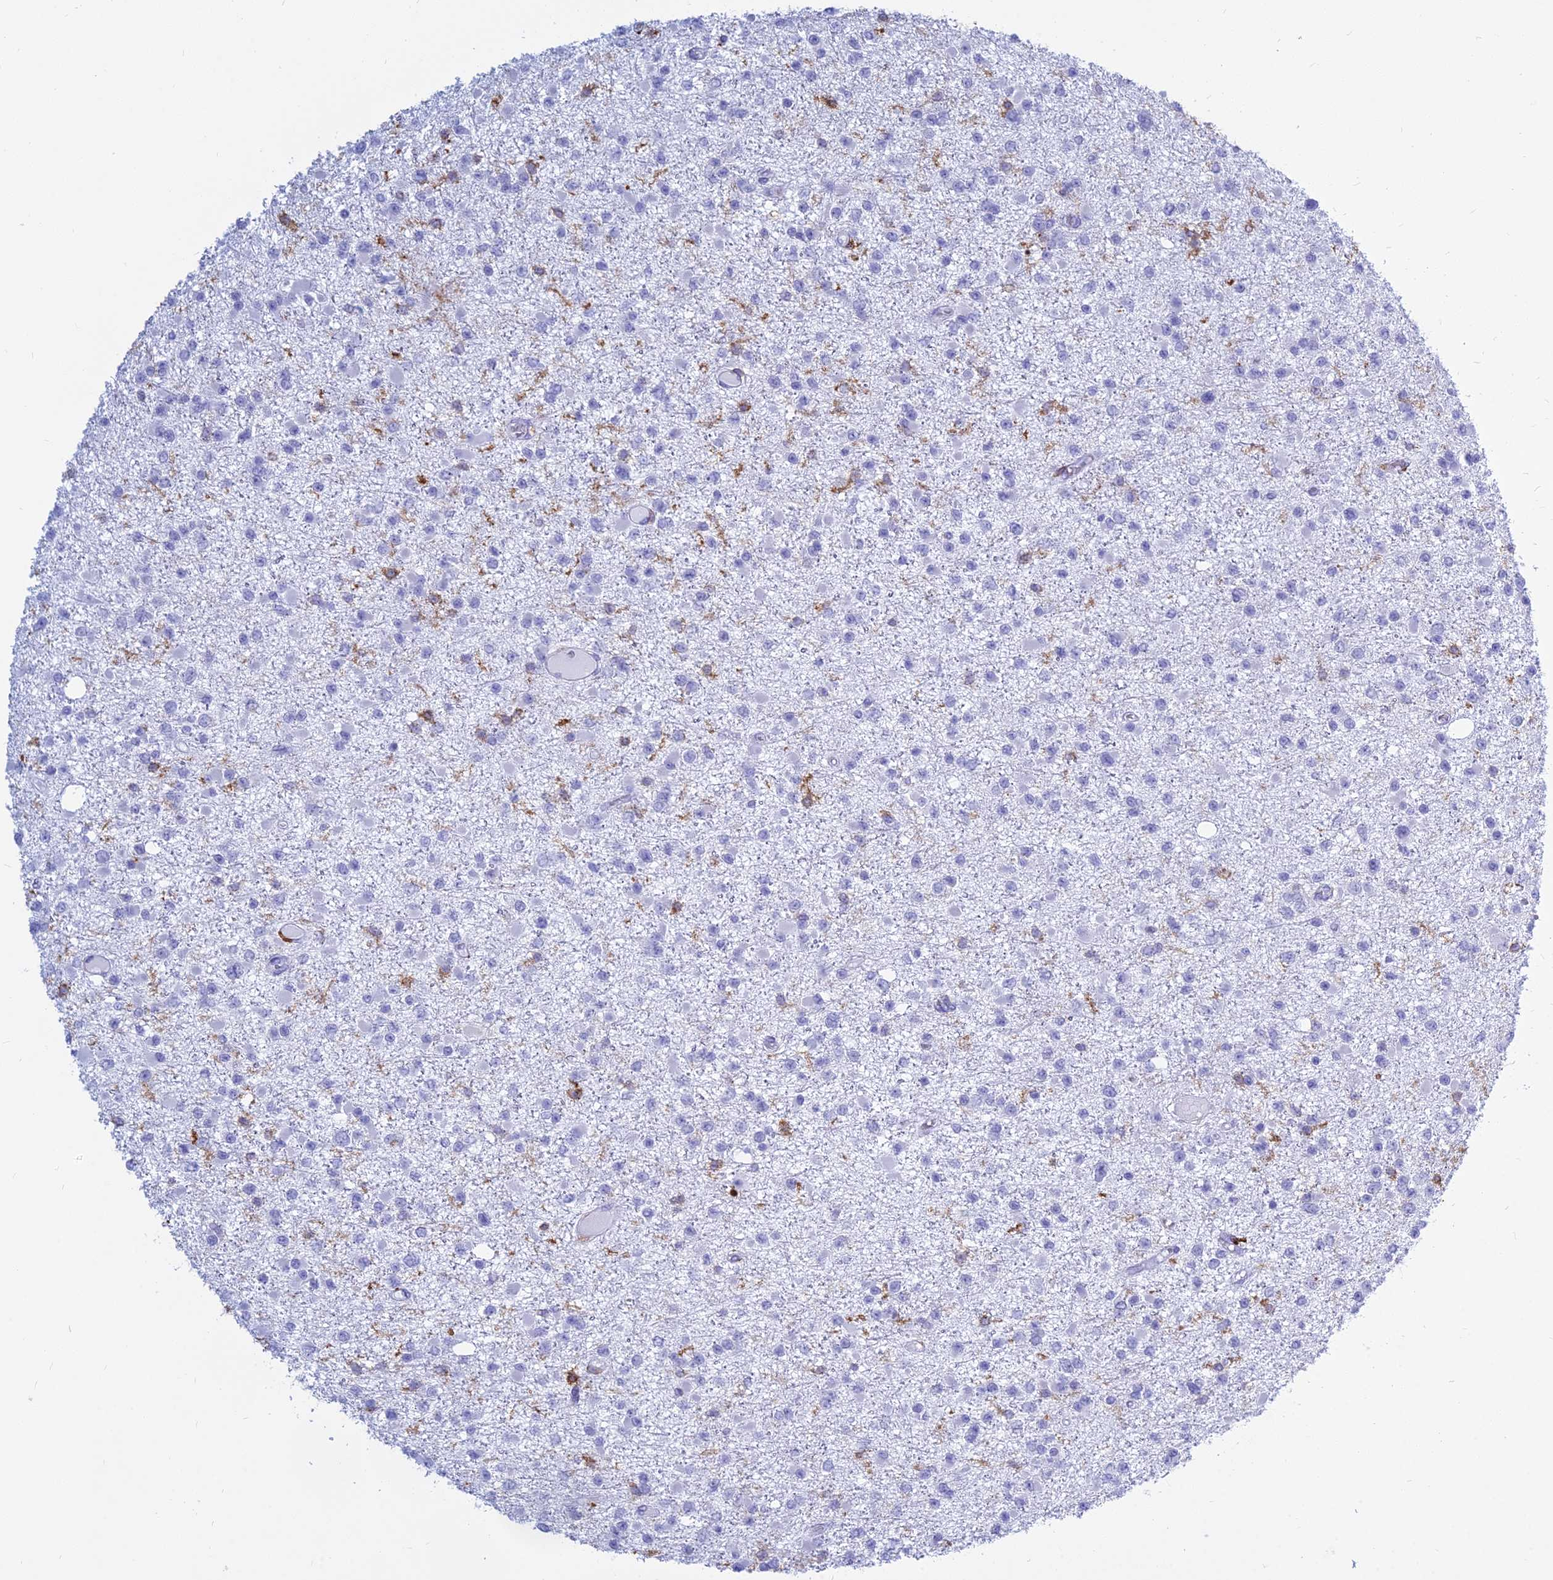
{"staining": {"intensity": "negative", "quantity": "none", "location": "none"}, "tissue": "glioma", "cell_type": "Tumor cells", "image_type": "cancer", "snomed": [{"axis": "morphology", "description": "Glioma, malignant, Low grade"}, {"axis": "topography", "description": "Brain"}], "caption": "IHC of glioma displays no expression in tumor cells. Brightfield microscopy of immunohistochemistry stained with DAB (brown) and hematoxylin (blue), captured at high magnification.", "gene": "HLA-DRB1", "patient": {"sex": "female", "age": 22}}